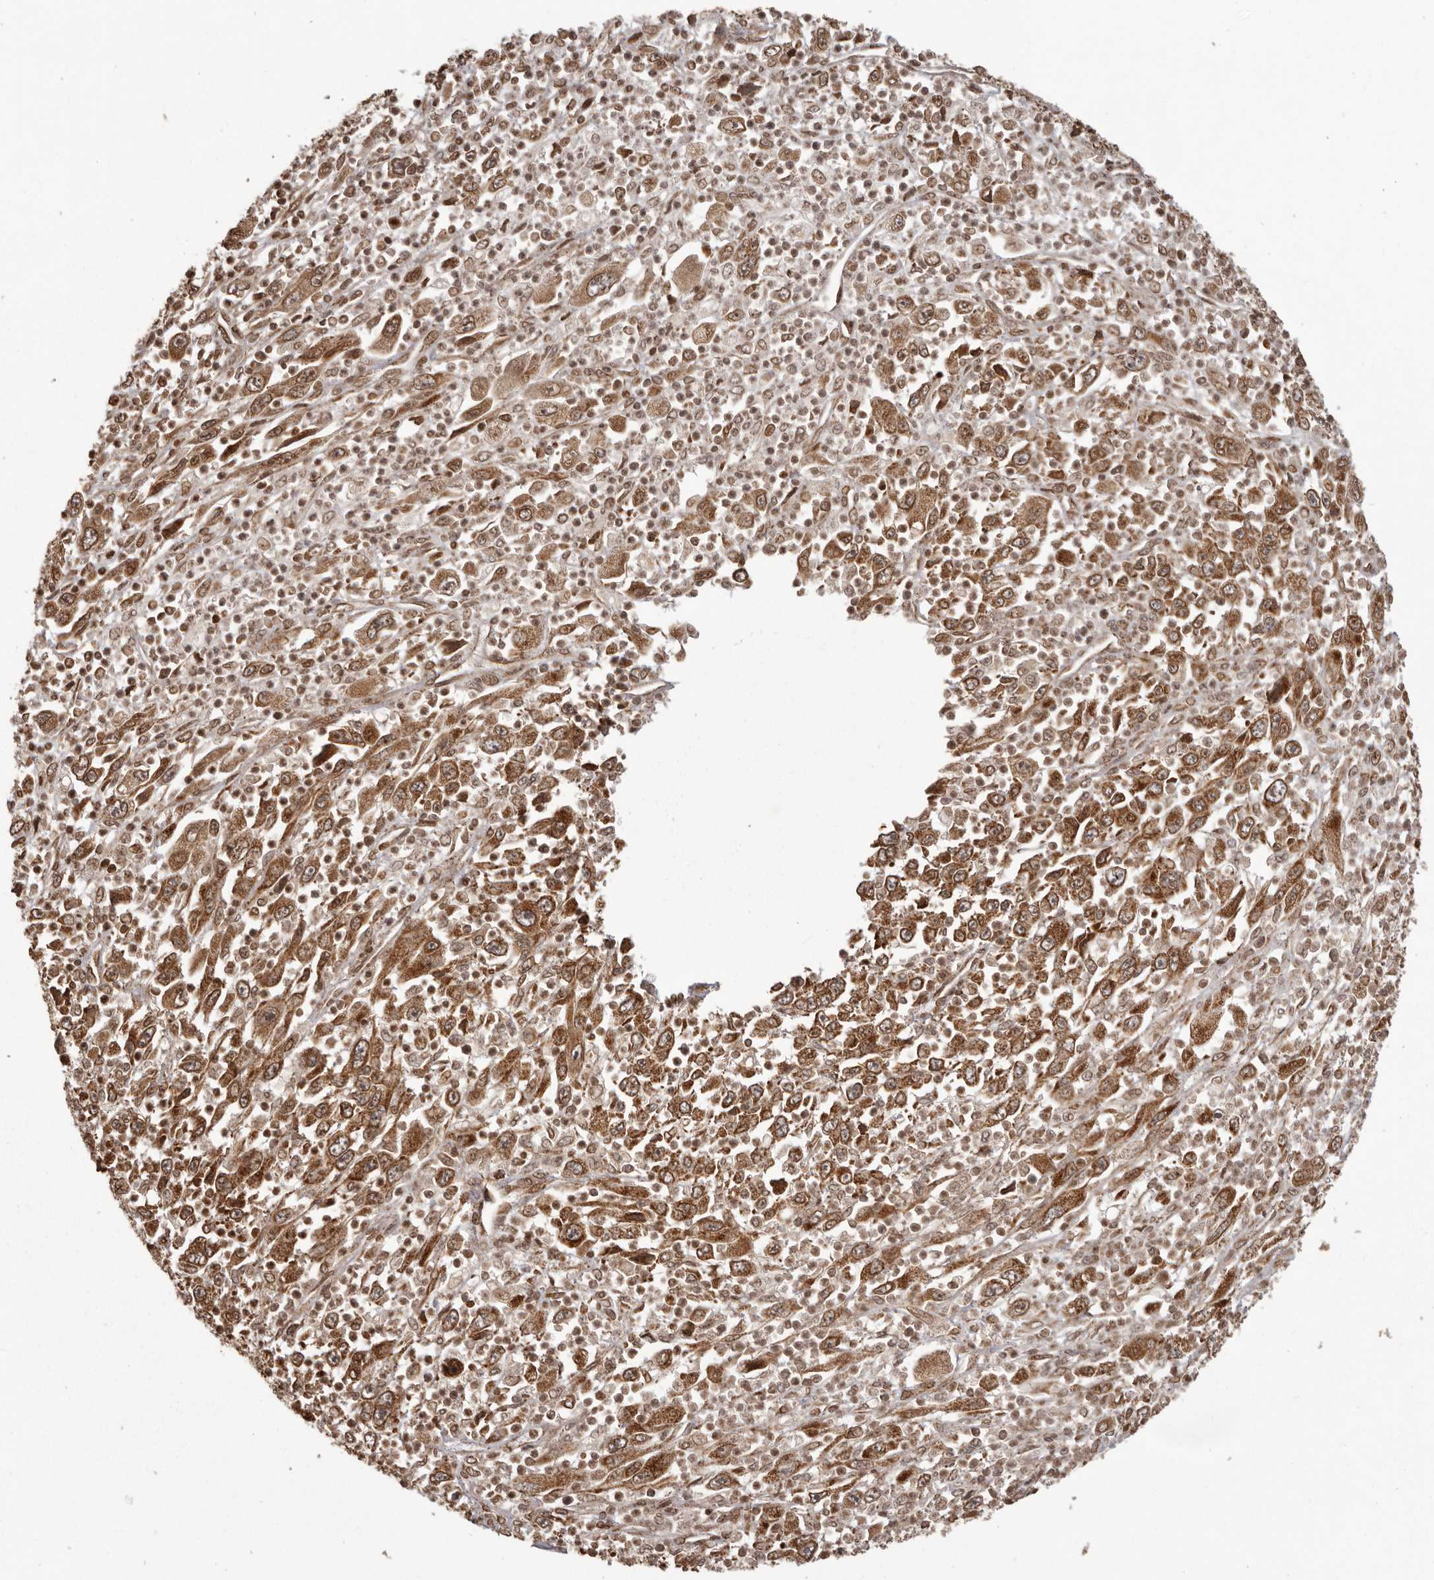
{"staining": {"intensity": "strong", "quantity": ">75%", "location": "cytoplasmic/membranous"}, "tissue": "melanoma", "cell_type": "Tumor cells", "image_type": "cancer", "snomed": [{"axis": "morphology", "description": "Malignant melanoma, Metastatic site"}, {"axis": "topography", "description": "Skin"}], "caption": "Immunohistochemistry (DAB) staining of human melanoma reveals strong cytoplasmic/membranous protein staining in about >75% of tumor cells. (DAB (3,3'-diaminobenzidine) = brown stain, brightfield microscopy at high magnification).", "gene": "CHRM2", "patient": {"sex": "female", "age": 56}}